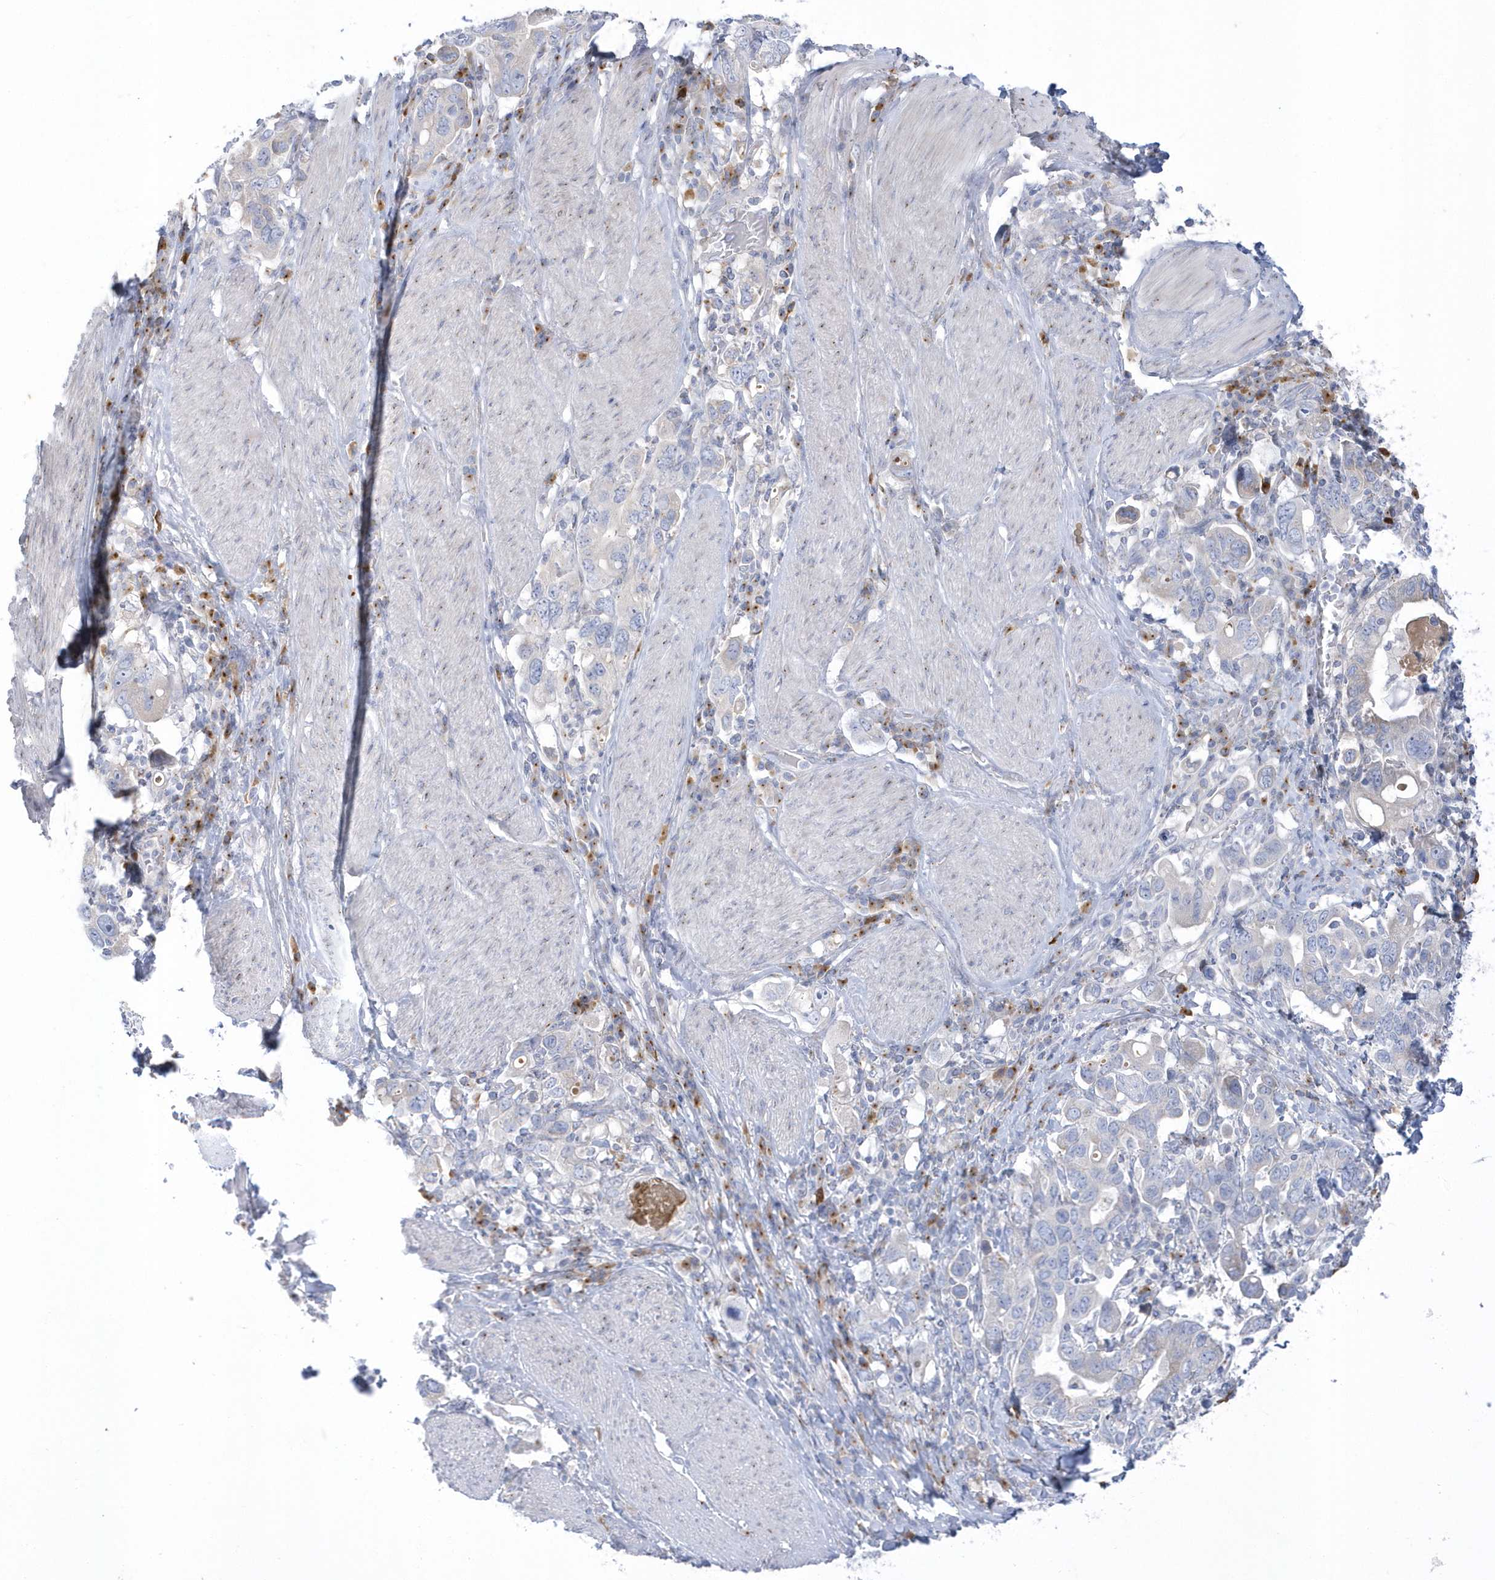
{"staining": {"intensity": "negative", "quantity": "none", "location": "none"}, "tissue": "stomach cancer", "cell_type": "Tumor cells", "image_type": "cancer", "snomed": [{"axis": "morphology", "description": "Adenocarcinoma, NOS"}, {"axis": "topography", "description": "Stomach, upper"}], "caption": "Protein analysis of stomach cancer (adenocarcinoma) reveals no significant staining in tumor cells.", "gene": "SEMA3D", "patient": {"sex": "male", "age": 62}}